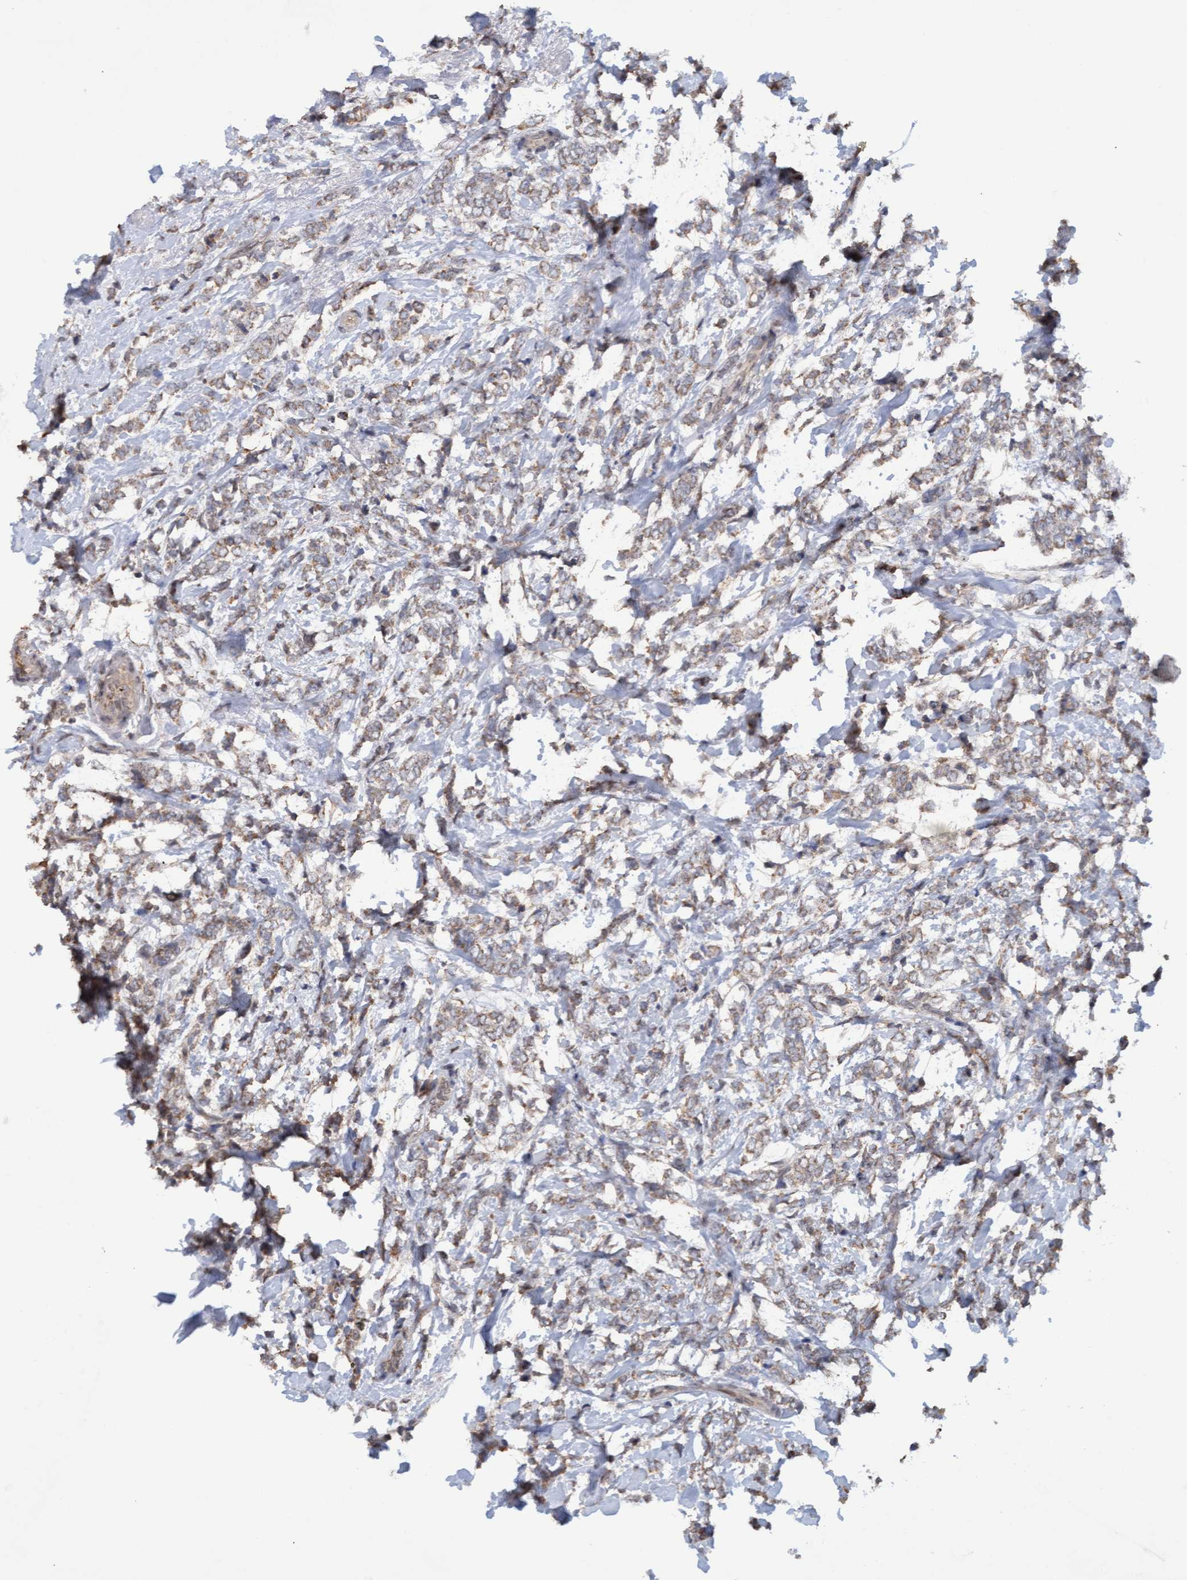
{"staining": {"intensity": "weak", "quantity": ">75%", "location": "cytoplasmic/membranous"}, "tissue": "breast cancer", "cell_type": "Tumor cells", "image_type": "cancer", "snomed": [{"axis": "morphology", "description": "Normal tissue, NOS"}, {"axis": "morphology", "description": "Lobular carcinoma"}, {"axis": "topography", "description": "Breast"}], "caption": "Breast lobular carcinoma stained with a brown dye displays weak cytoplasmic/membranous positive staining in approximately >75% of tumor cells.", "gene": "MGLL", "patient": {"sex": "female", "age": 47}}